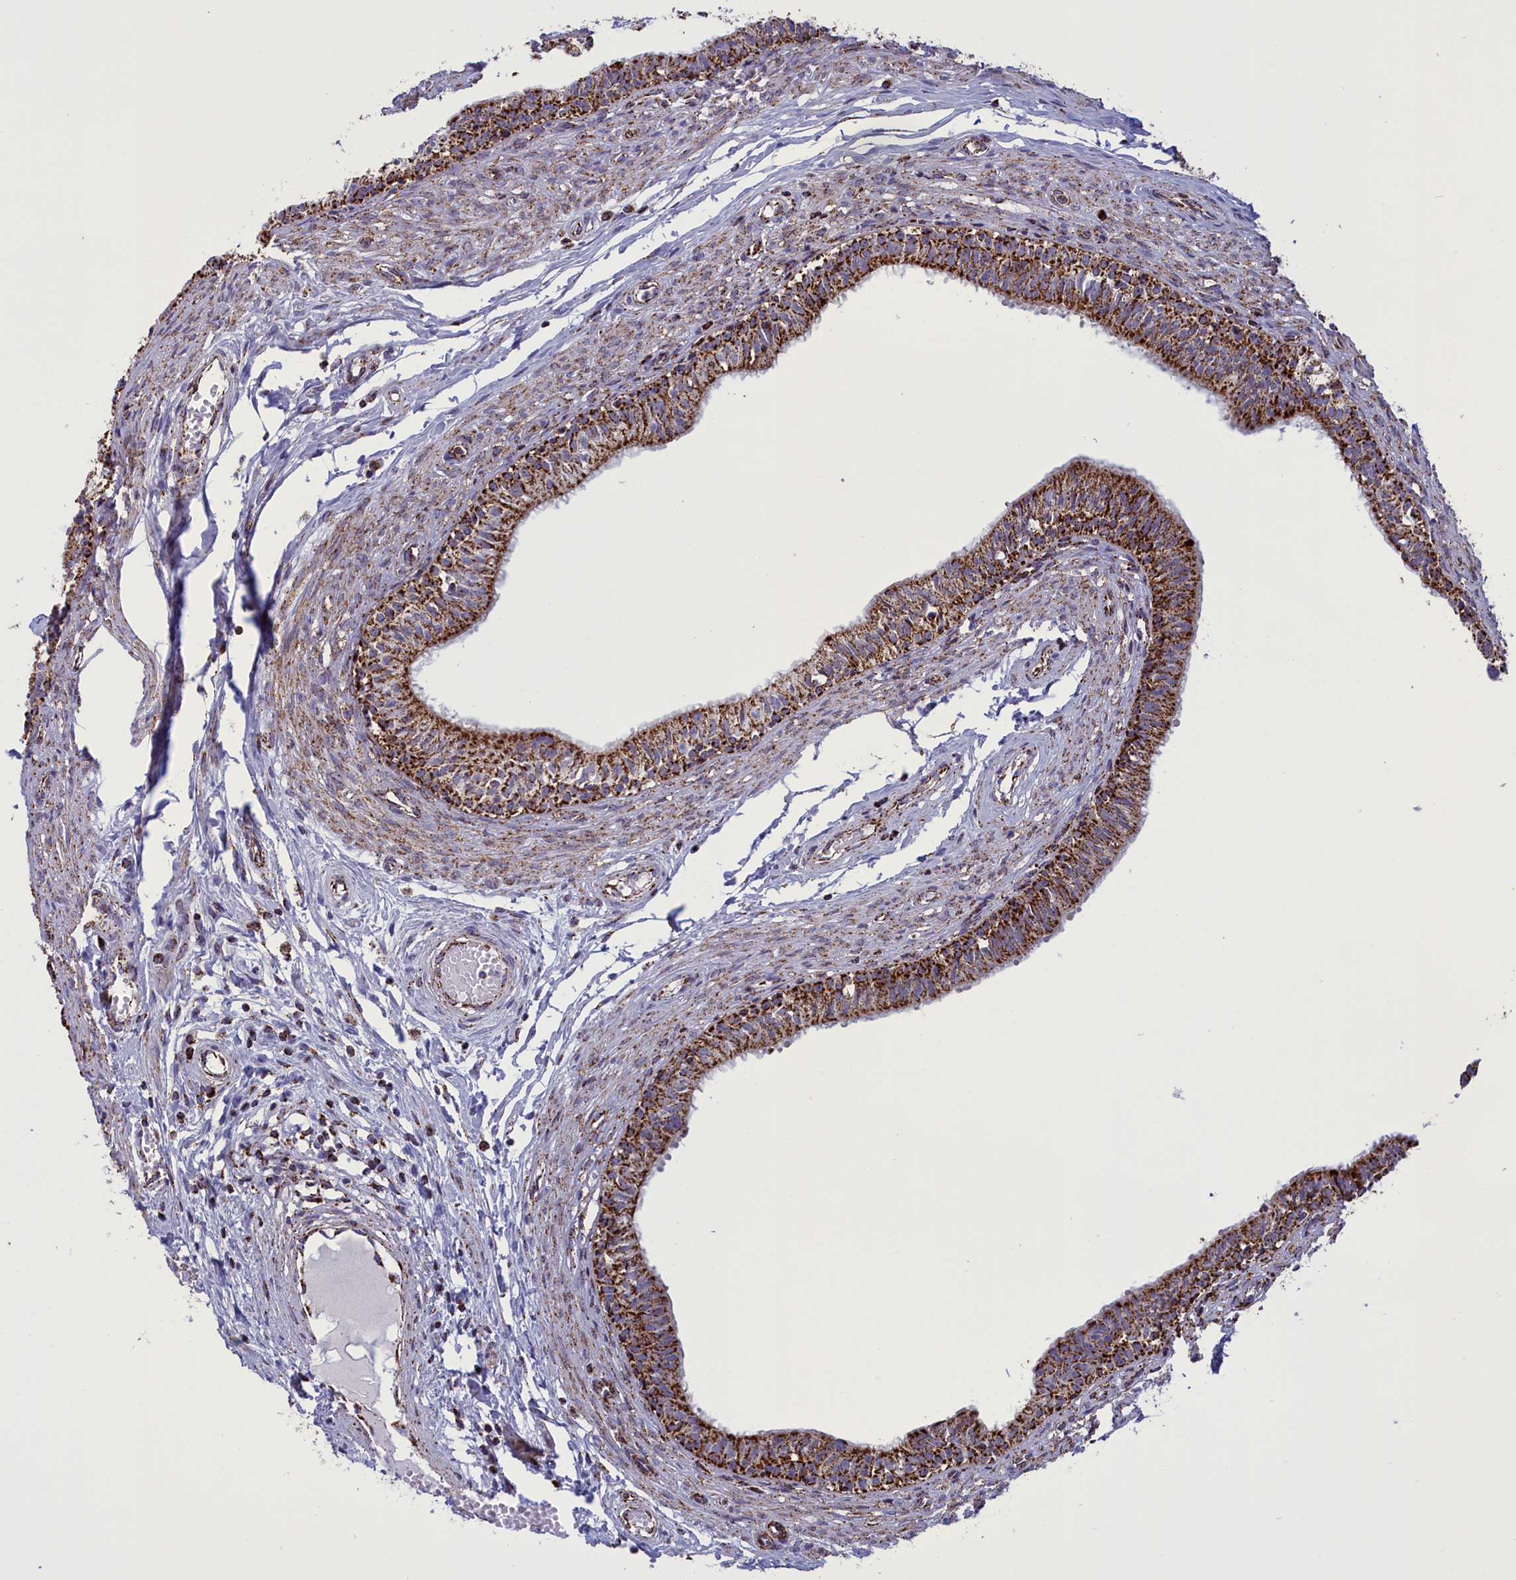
{"staining": {"intensity": "strong", "quantity": "25%-75%", "location": "cytoplasmic/membranous"}, "tissue": "epididymis", "cell_type": "Glandular cells", "image_type": "normal", "snomed": [{"axis": "morphology", "description": "Normal tissue, NOS"}, {"axis": "topography", "description": "Epididymis, spermatic cord, NOS"}], "caption": "Epididymis stained with DAB IHC reveals high levels of strong cytoplasmic/membranous staining in approximately 25%-75% of glandular cells.", "gene": "ISOC2", "patient": {"sex": "male", "age": 22}}